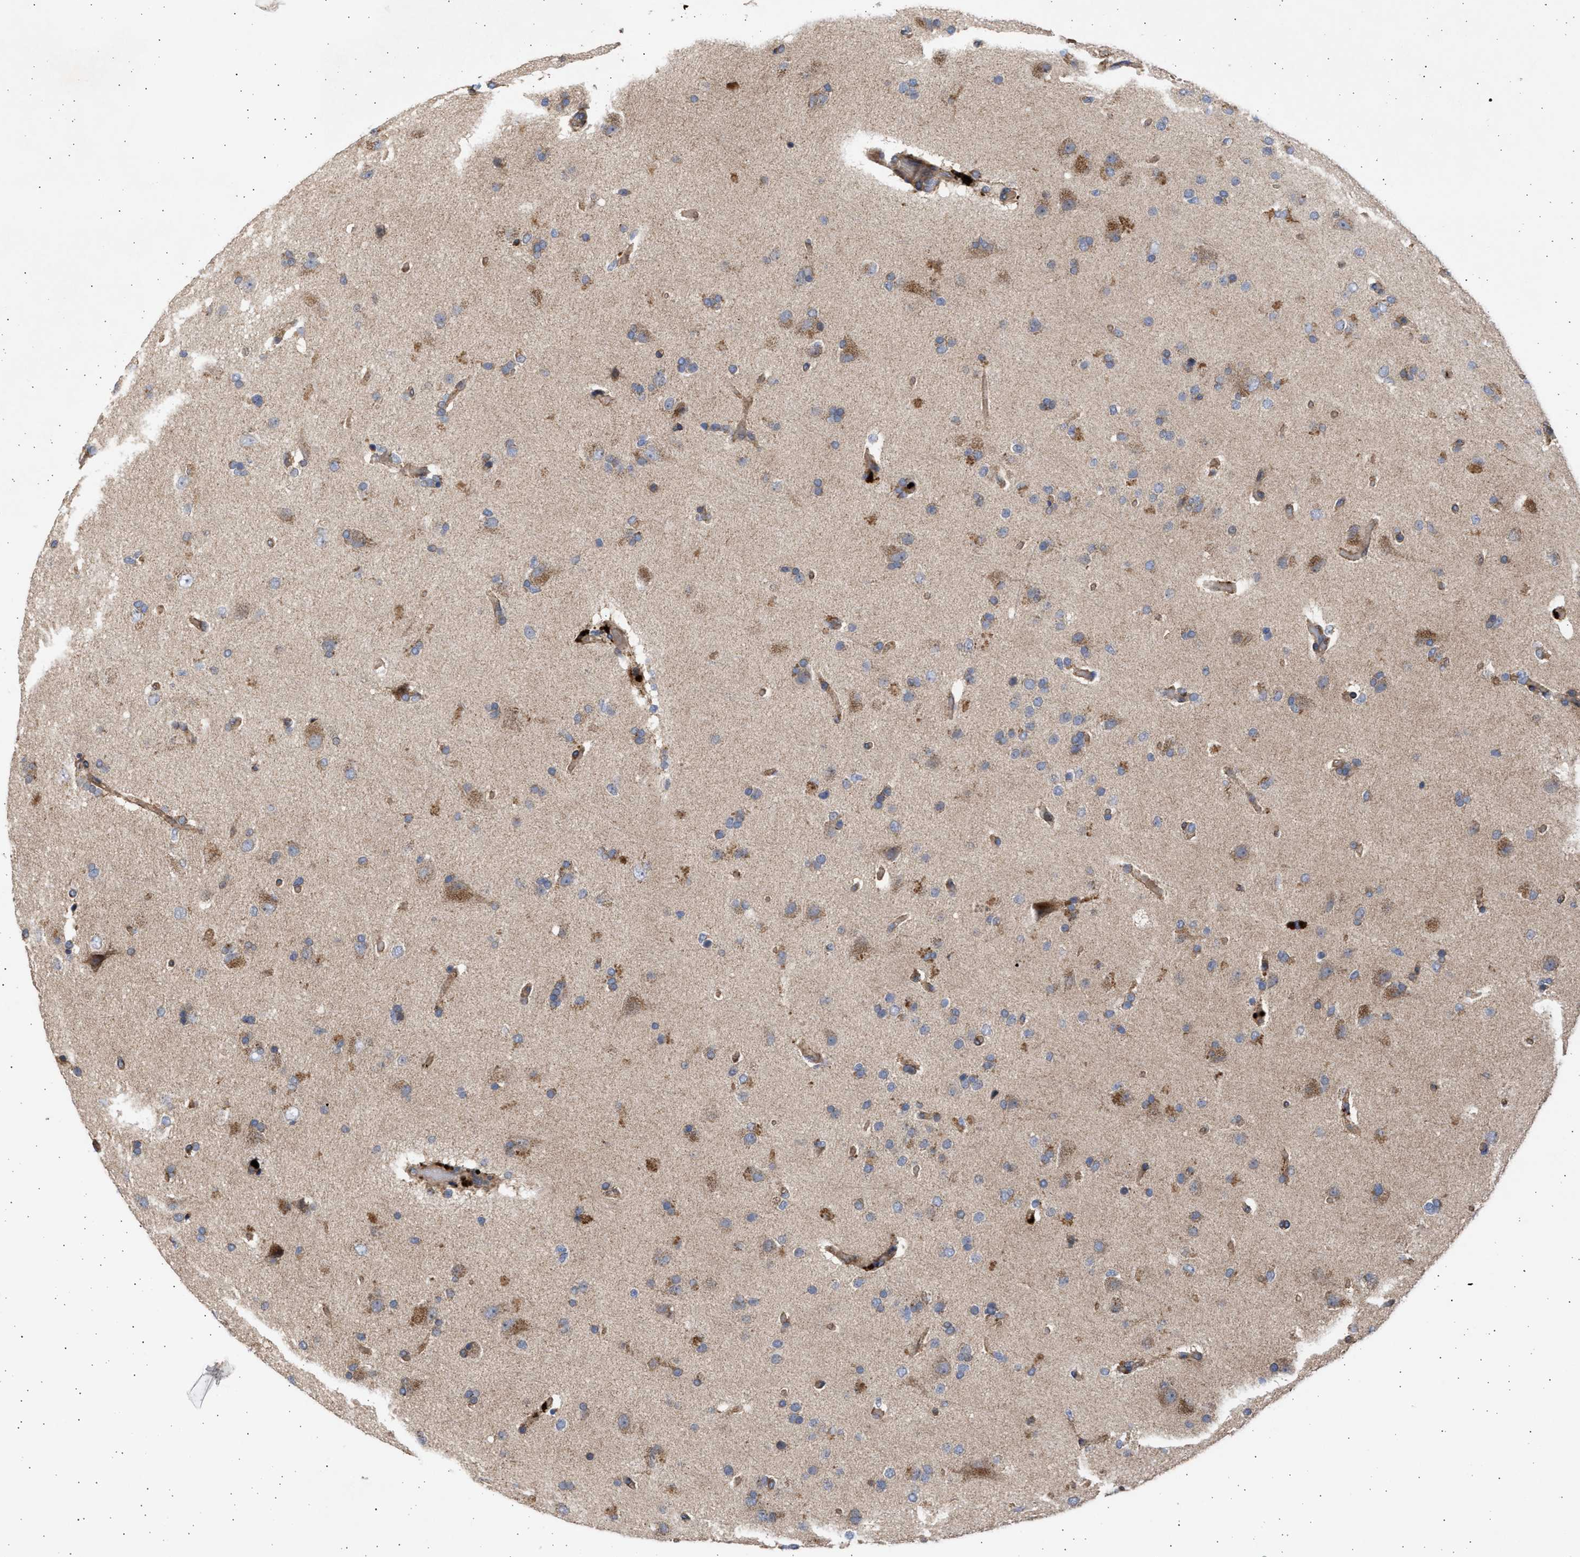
{"staining": {"intensity": "strong", "quantity": "25%-75%", "location": "cytoplasmic/membranous"}, "tissue": "glioma", "cell_type": "Tumor cells", "image_type": "cancer", "snomed": [{"axis": "morphology", "description": "Glioma, malignant, High grade"}, {"axis": "topography", "description": "Brain"}], "caption": "Protein analysis of glioma tissue exhibits strong cytoplasmic/membranous expression in approximately 25%-75% of tumor cells.", "gene": "TTC19", "patient": {"sex": "male", "age": 72}}